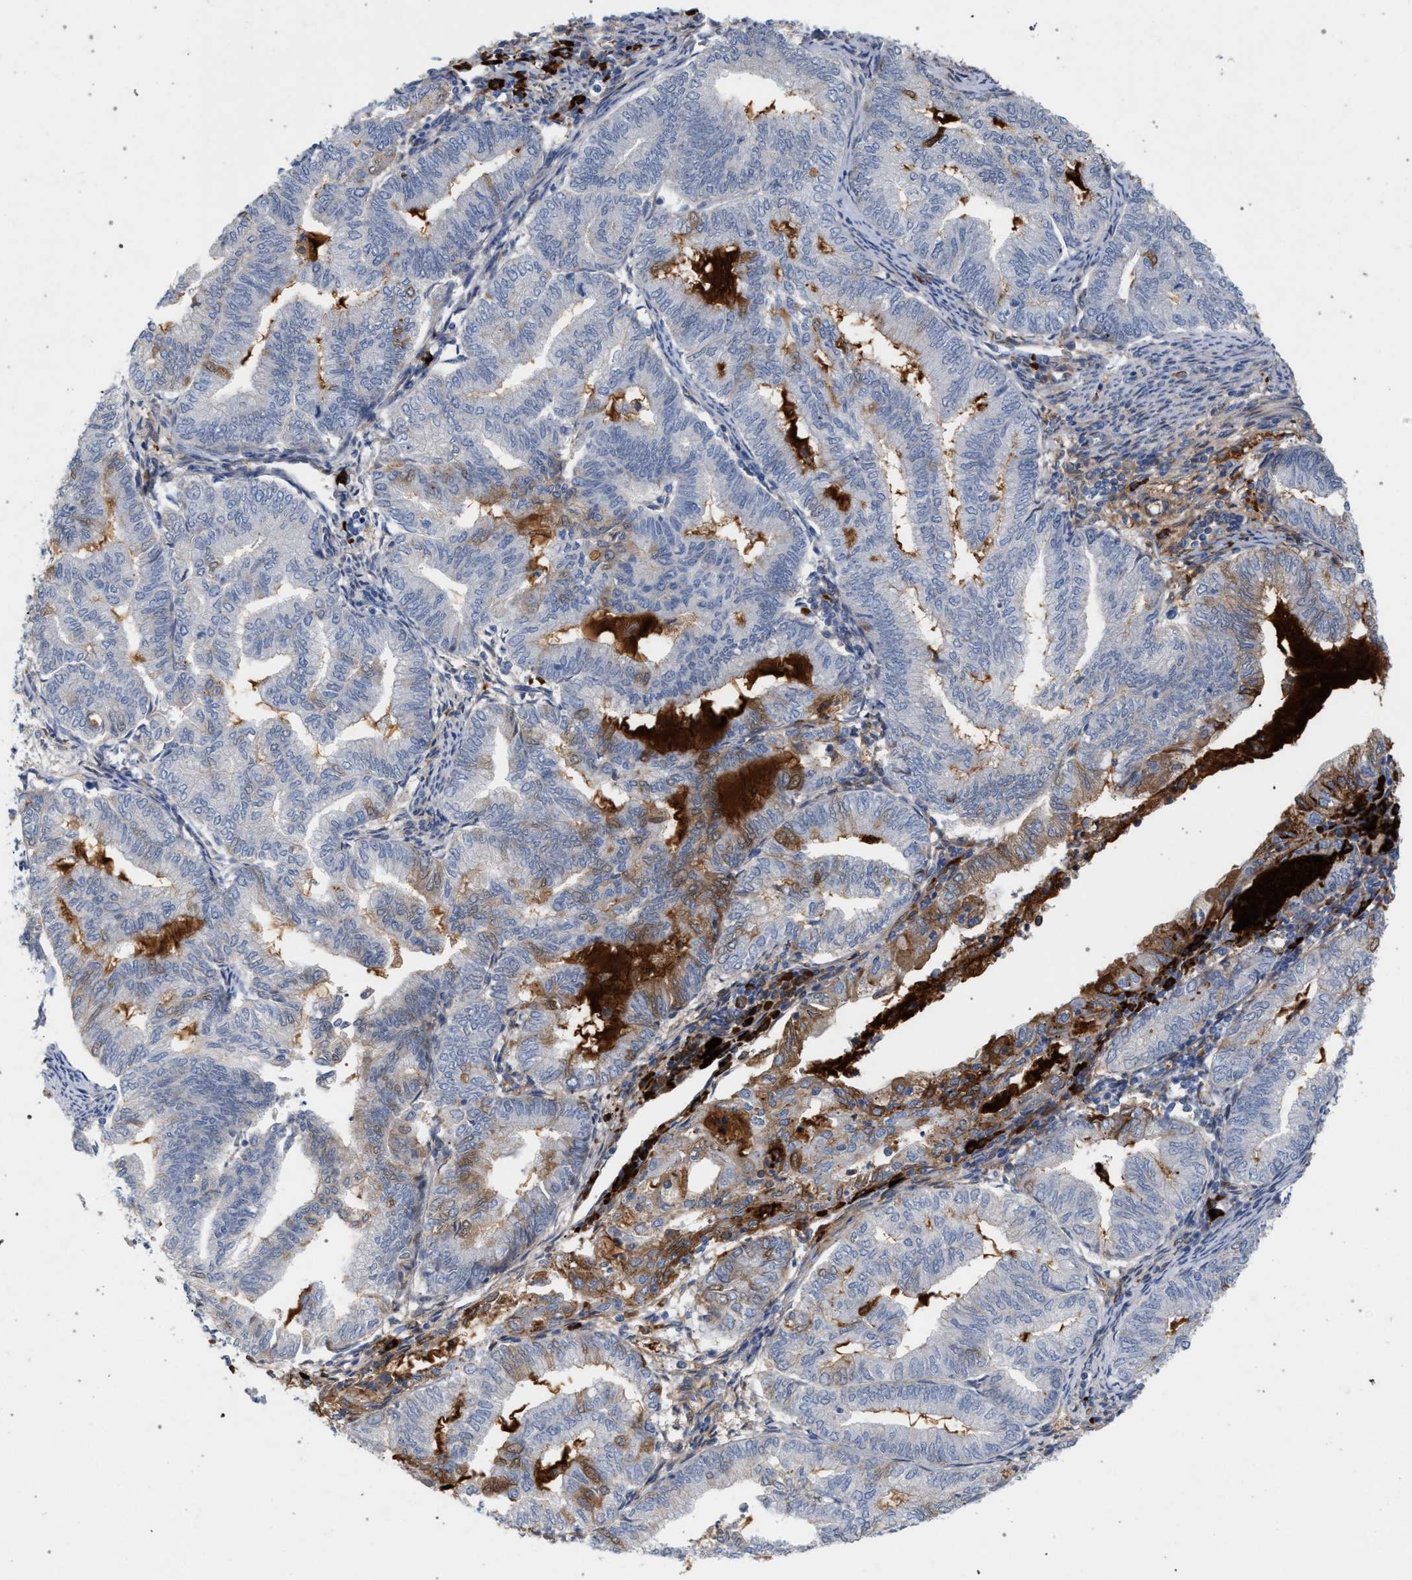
{"staining": {"intensity": "weak", "quantity": "<25%", "location": "cytoplasmic/membranous"}, "tissue": "endometrial cancer", "cell_type": "Tumor cells", "image_type": "cancer", "snomed": [{"axis": "morphology", "description": "Adenocarcinoma, NOS"}, {"axis": "topography", "description": "Endometrium"}], "caption": "A micrograph of human endometrial cancer is negative for staining in tumor cells.", "gene": "MAMDC2", "patient": {"sex": "female", "age": 79}}